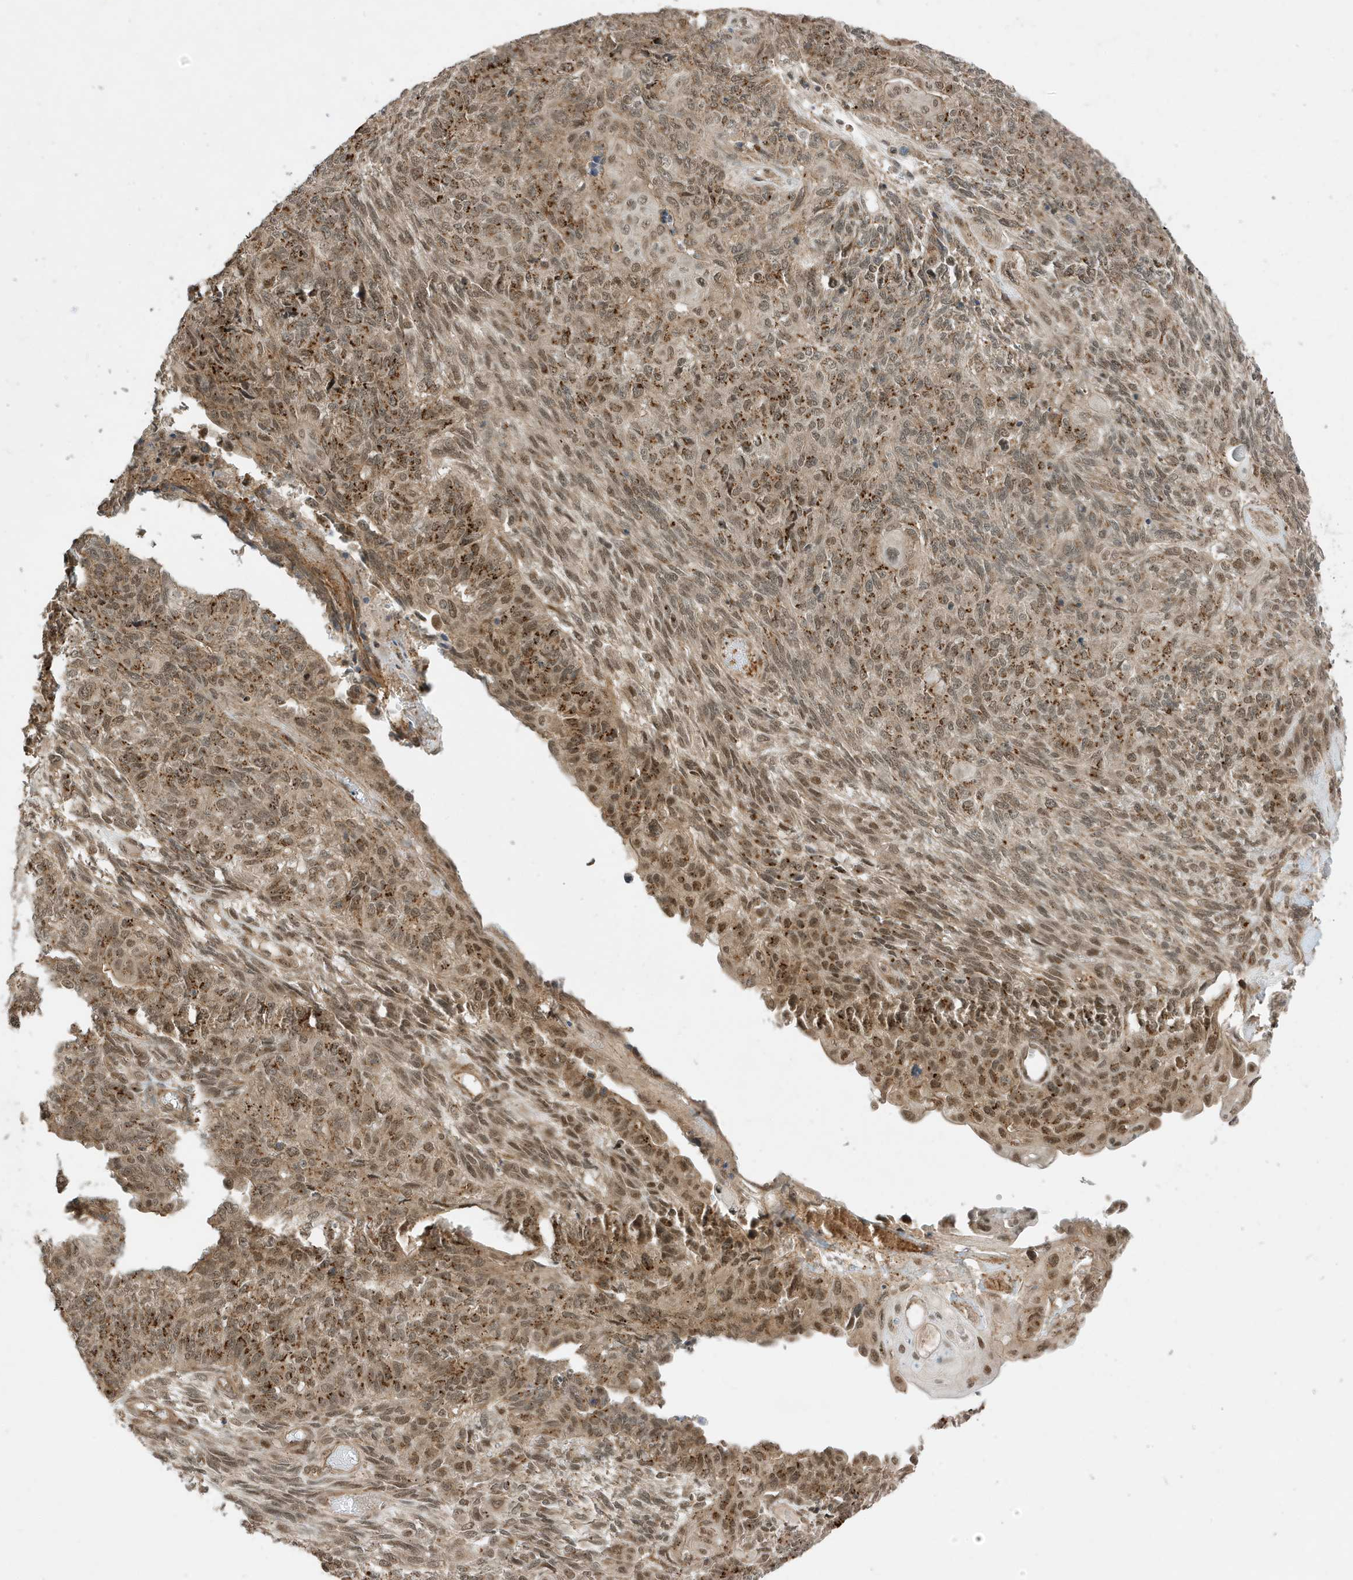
{"staining": {"intensity": "moderate", "quantity": "25%-75%", "location": "cytoplasmic/membranous,nuclear"}, "tissue": "endometrial cancer", "cell_type": "Tumor cells", "image_type": "cancer", "snomed": [{"axis": "morphology", "description": "Adenocarcinoma, NOS"}, {"axis": "topography", "description": "Endometrium"}], "caption": "Tumor cells display medium levels of moderate cytoplasmic/membranous and nuclear staining in approximately 25%-75% of cells in endometrial cancer.", "gene": "MAST3", "patient": {"sex": "female", "age": 32}}